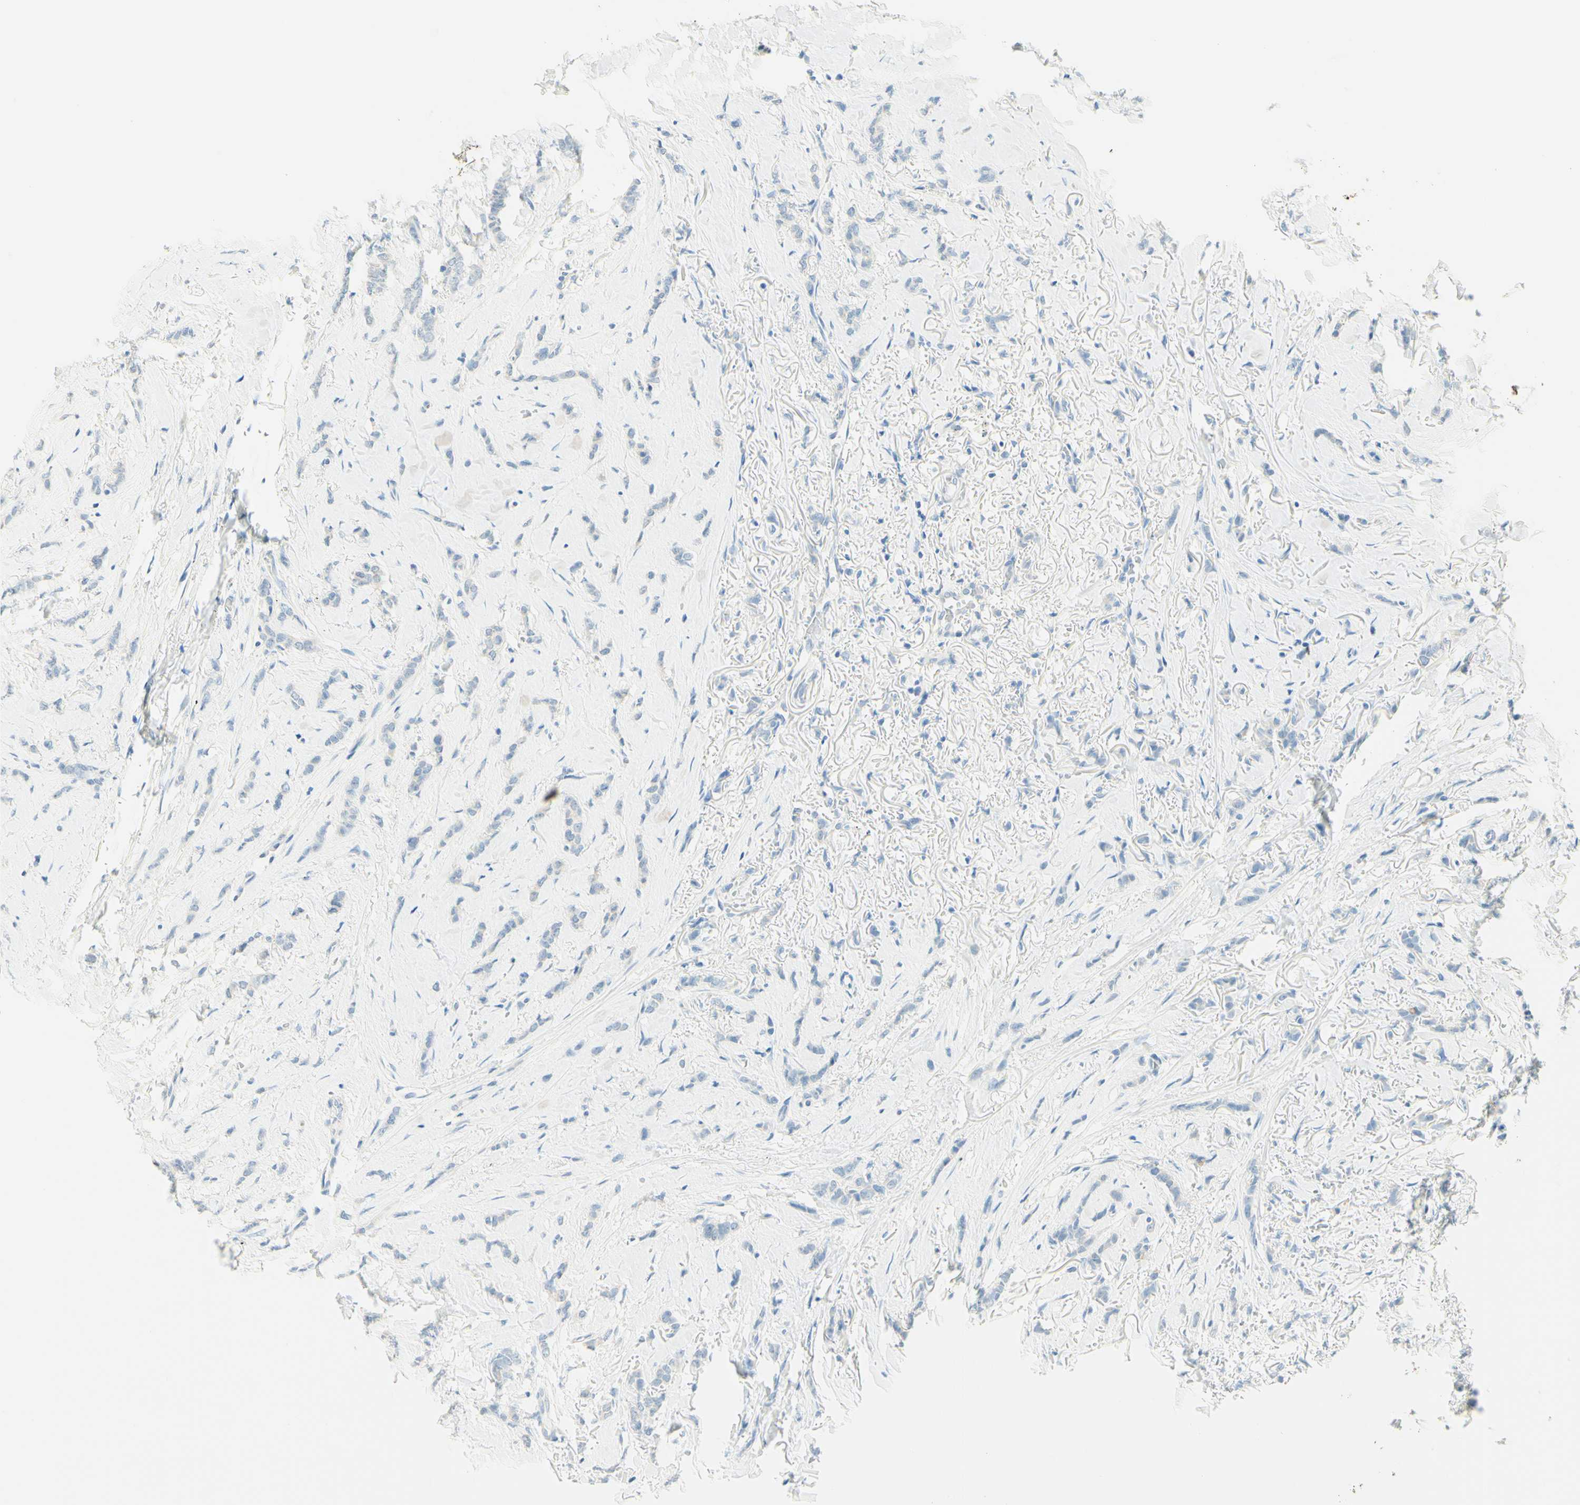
{"staining": {"intensity": "negative", "quantity": "none", "location": "none"}, "tissue": "breast cancer", "cell_type": "Tumor cells", "image_type": "cancer", "snomed": [{"axis": "morphology", "description": "Lobular carcinoma"}, {"axis": "topography", "description": "Skin"}, {"axis": "topography", "description": "Breast"}], "caption": "Micrograph shows no significant protein expression in tumor cells of breast cancer (lobular carcinoma).", "gene": "TMEM132D", "patient": {"sex": "female", "age": 46}}